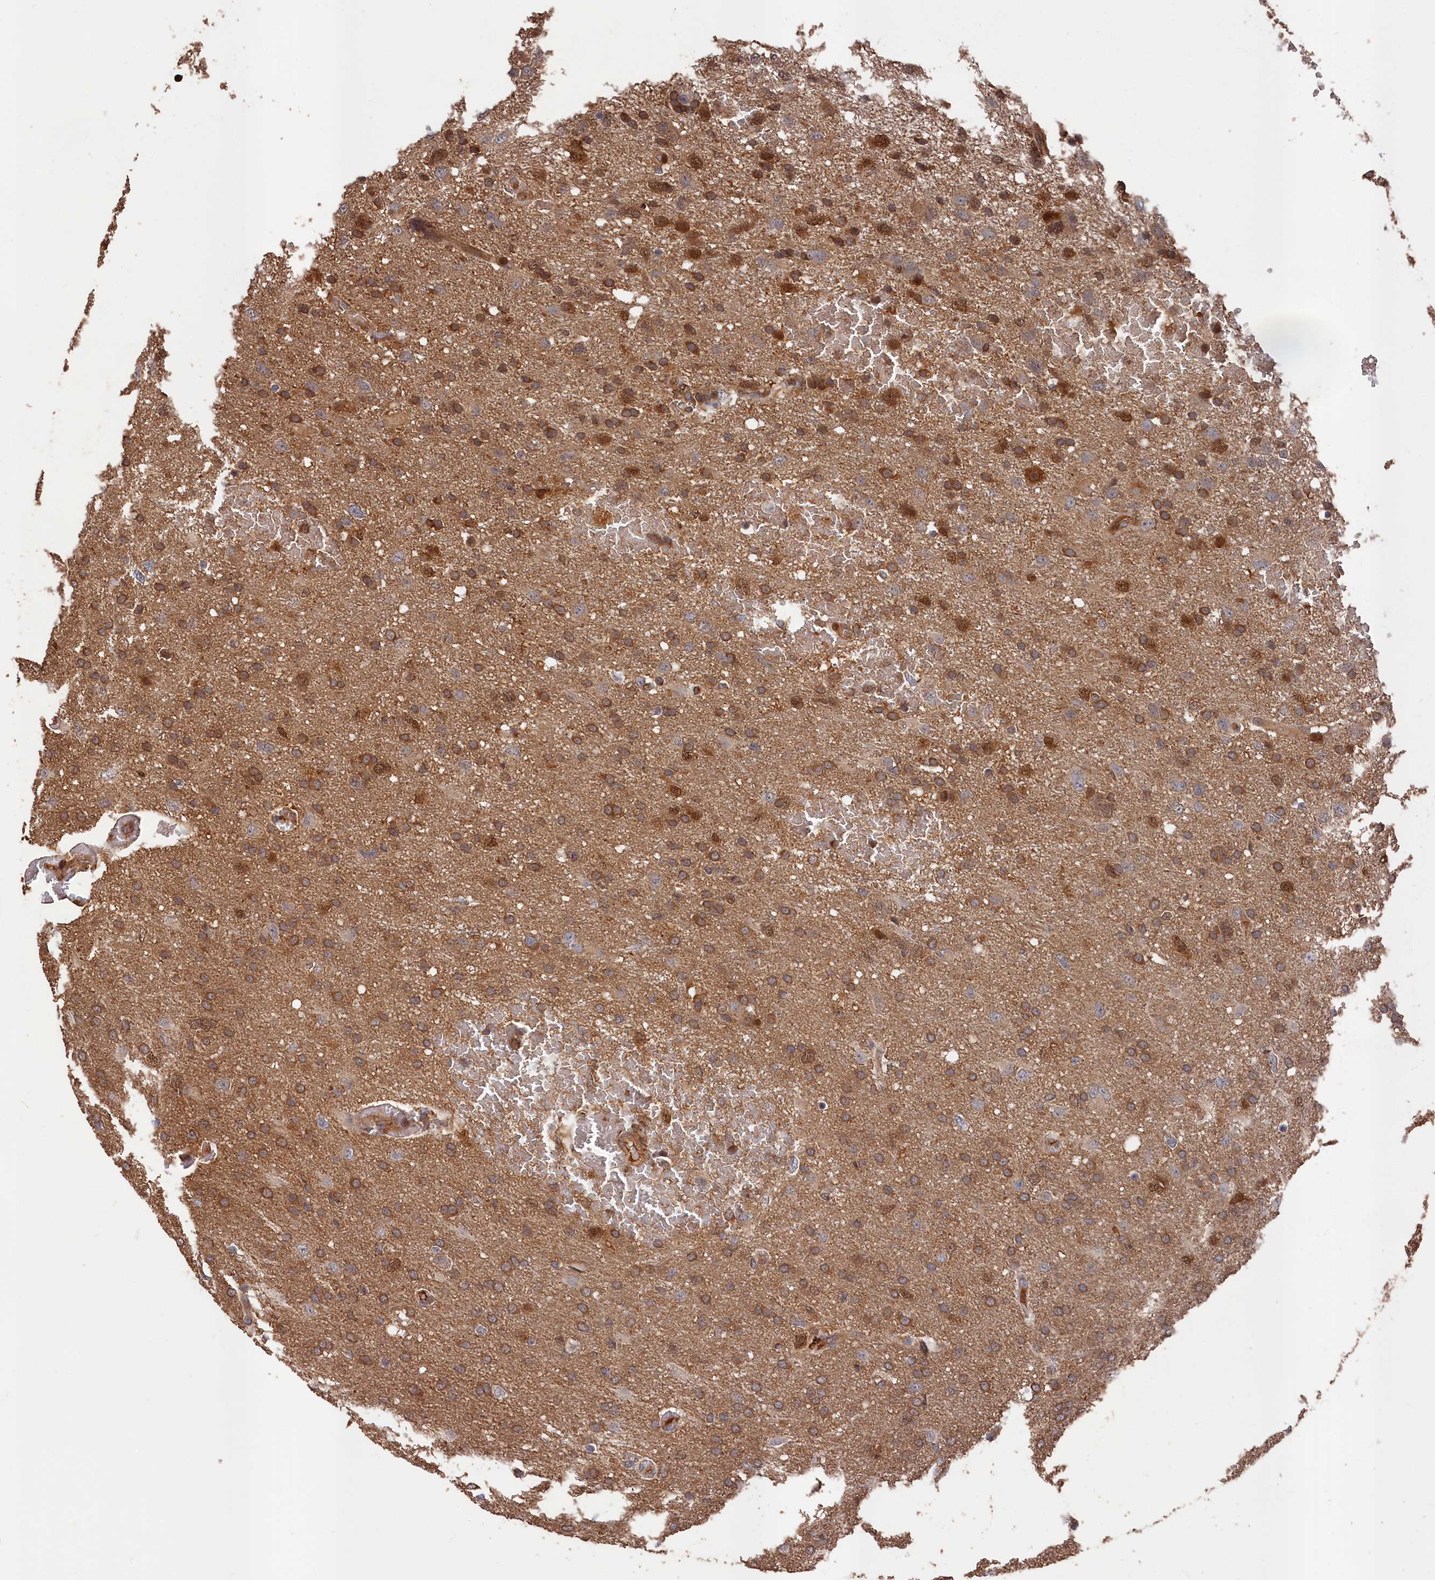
{"staining": {"intensity": "moderate", "quantity": "25%-75%", "location": "cytoplasmic/membranous,nuclear"}, "tissue": "glioma", "cell_type": "Tumor cells", "image_type": "cancer", "snomed": [{"axis": "morphology", "description": "Glioma, malignant, High grade"}, {"axis": "topography", "description": "Brain"}], "caption": "Glioma stained with immunohistochemistry displays moderate cytoplasmic/membranous and nuclear positivity in approximately 25%-75% of tumor cells.", "gene": "RMI2", "patient": {"sex": "male", "age": 61}}